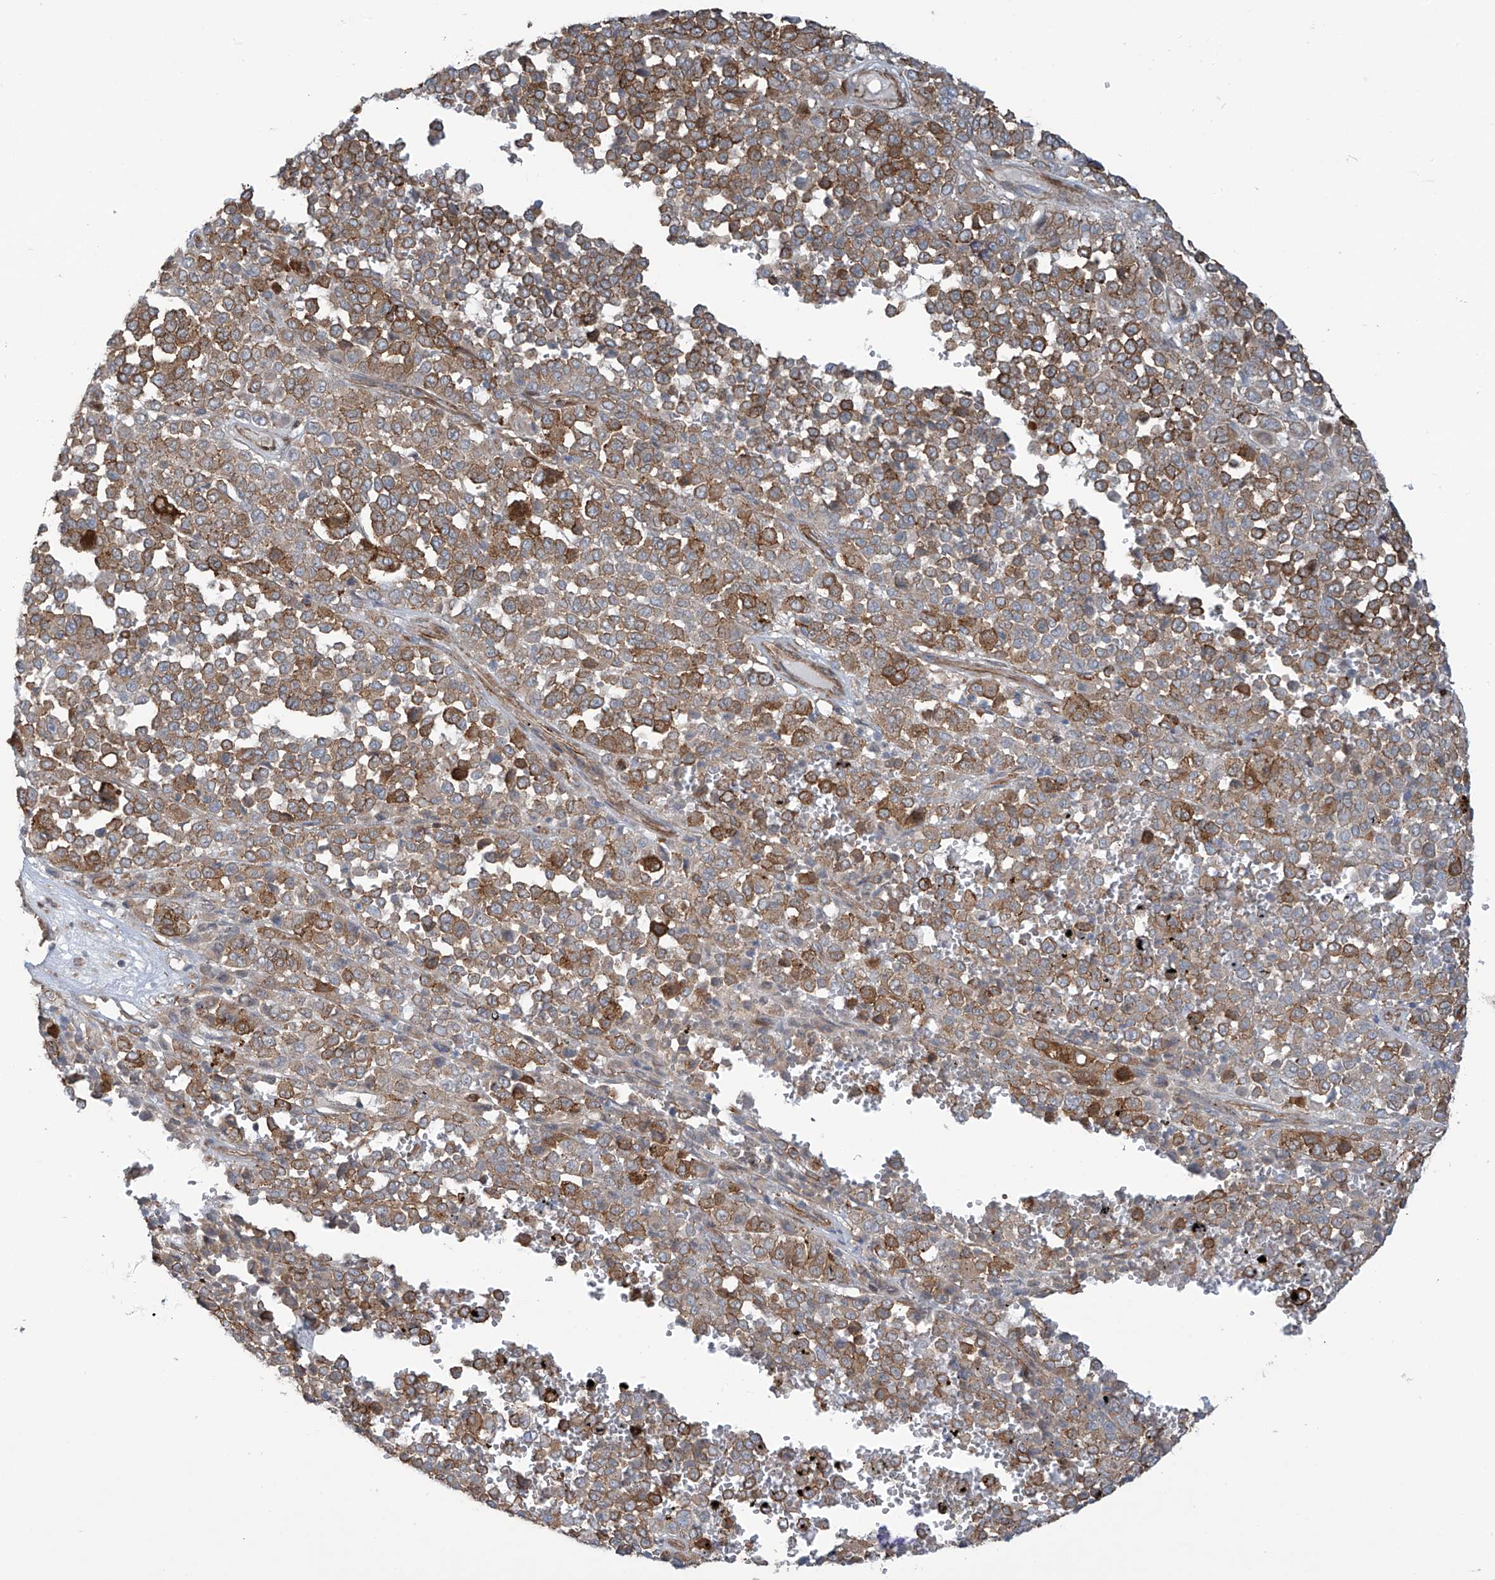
{"staining": {"intensity": "moderate", "quantity": ">75%", "location": "cytoplasmic/membranous"}, "tissue": "melanoma", "cell_type": "Tumor cells", "image_type": "cancer", "snomed": [{"axis": "morphology", "description": "Malignant melanoma, Metastatic site"}, {"axis": "topography", "description": "Pancreas"}], "caption": "Protein staining of melanoma tissue demonstrates moderate cytoplasmic/membranous staining in about >75% of tumor cells.", "gene": "SLC9A2", "patient": {"sex": "female", "age": 30}}